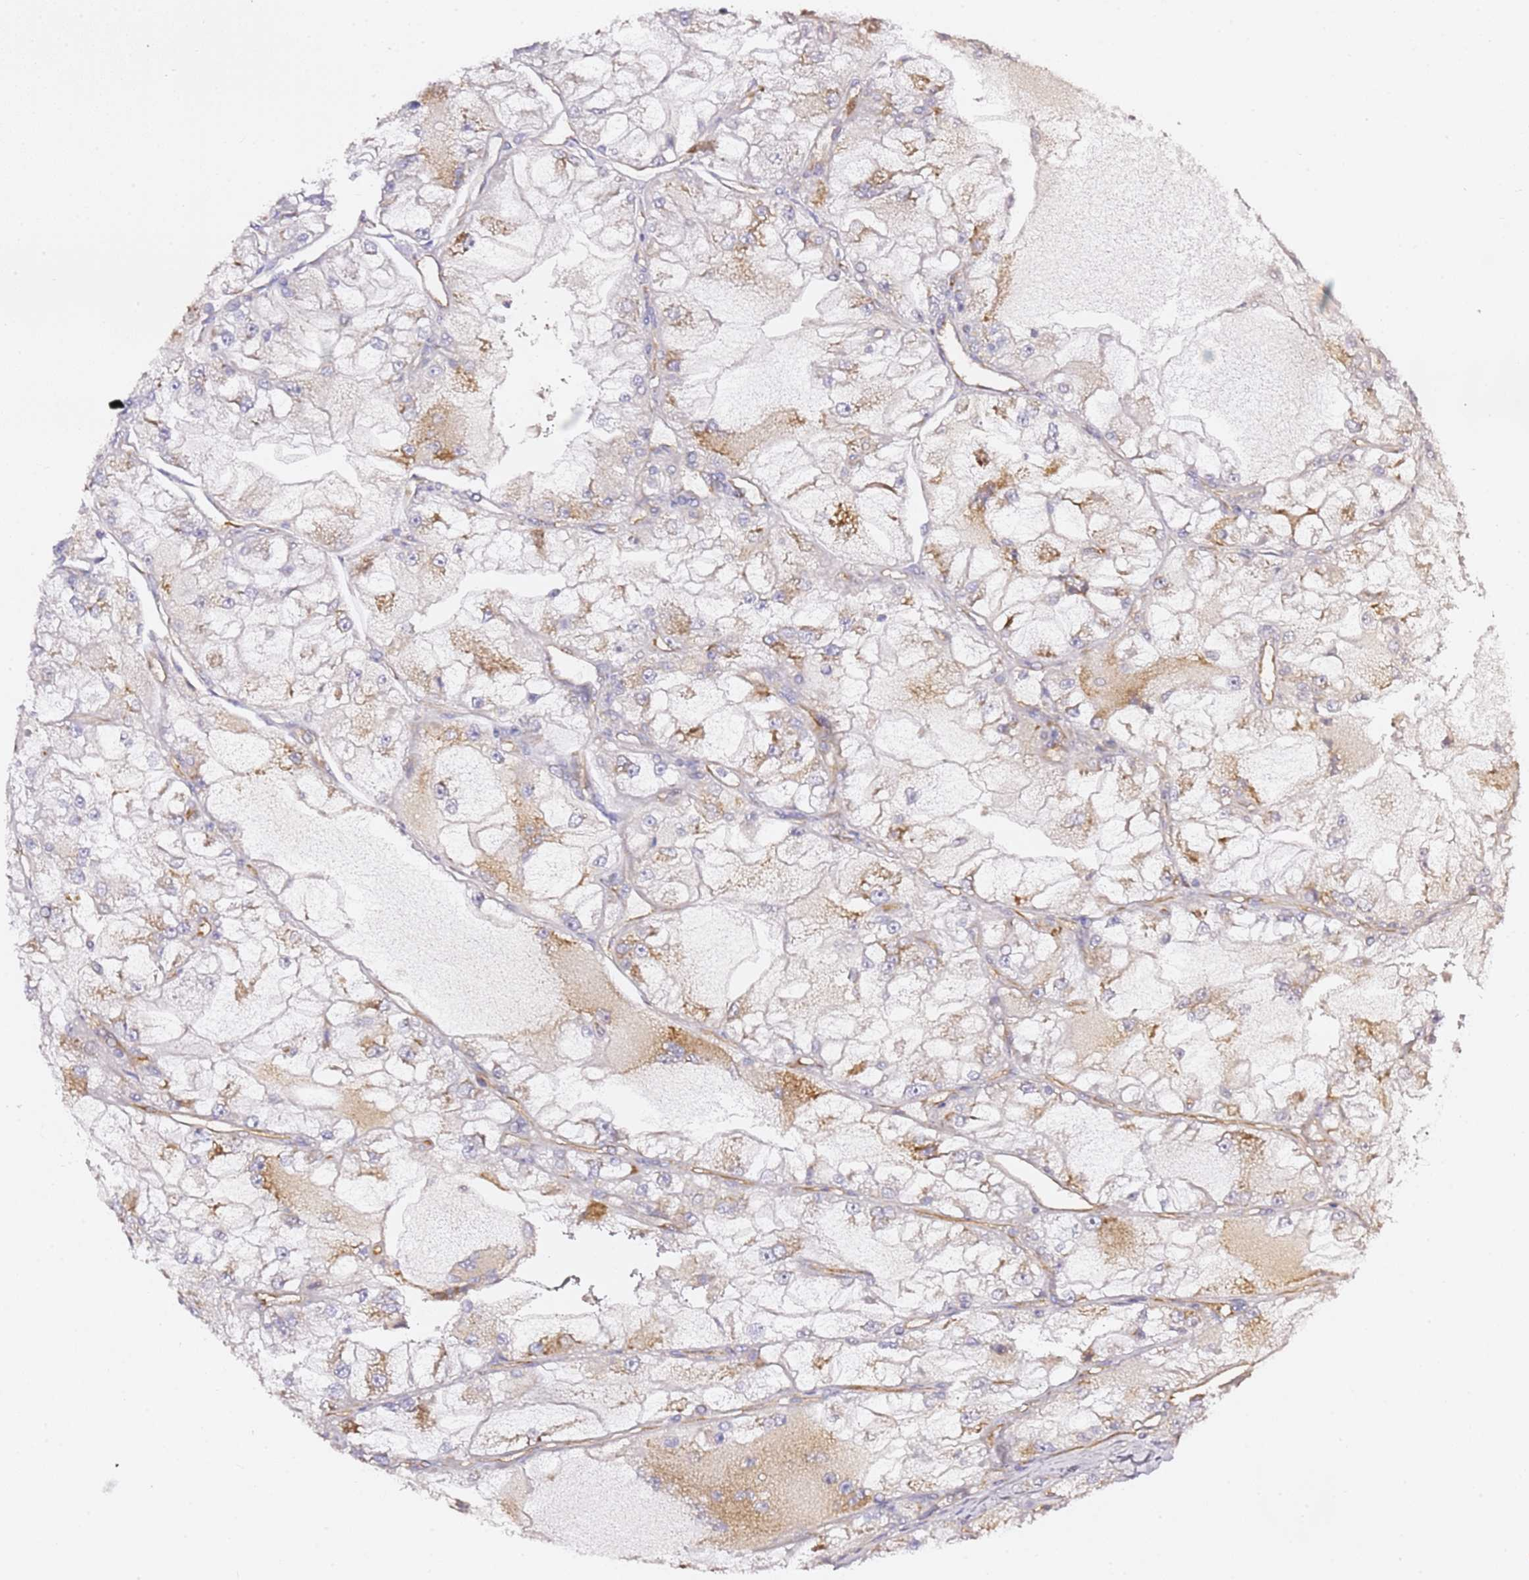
{"staining": {"intensity": "moderate", "quantity": "<25%", "location": "cytoplasmic/membranous"}, "tissue": "renal cancer", "cell_type": "Tumor cells", "image_type": "cancer", "snomed": [{"axis": "morphology", "description": "Adenocarcinoma, NOS"}, {"axis": "topography", "description": "Kidney"}], "caption": "Renal cancer (adenocarcinoma) stained with DAB (3,3'-diaminobenzidine) immunohistochemistry (IHC) displays low levels of moderate cytoplasmic/membranous expression in about <25% of tumor cells.", "gene": "KIF7", "patient": {"sex": "female", "age": 72}}